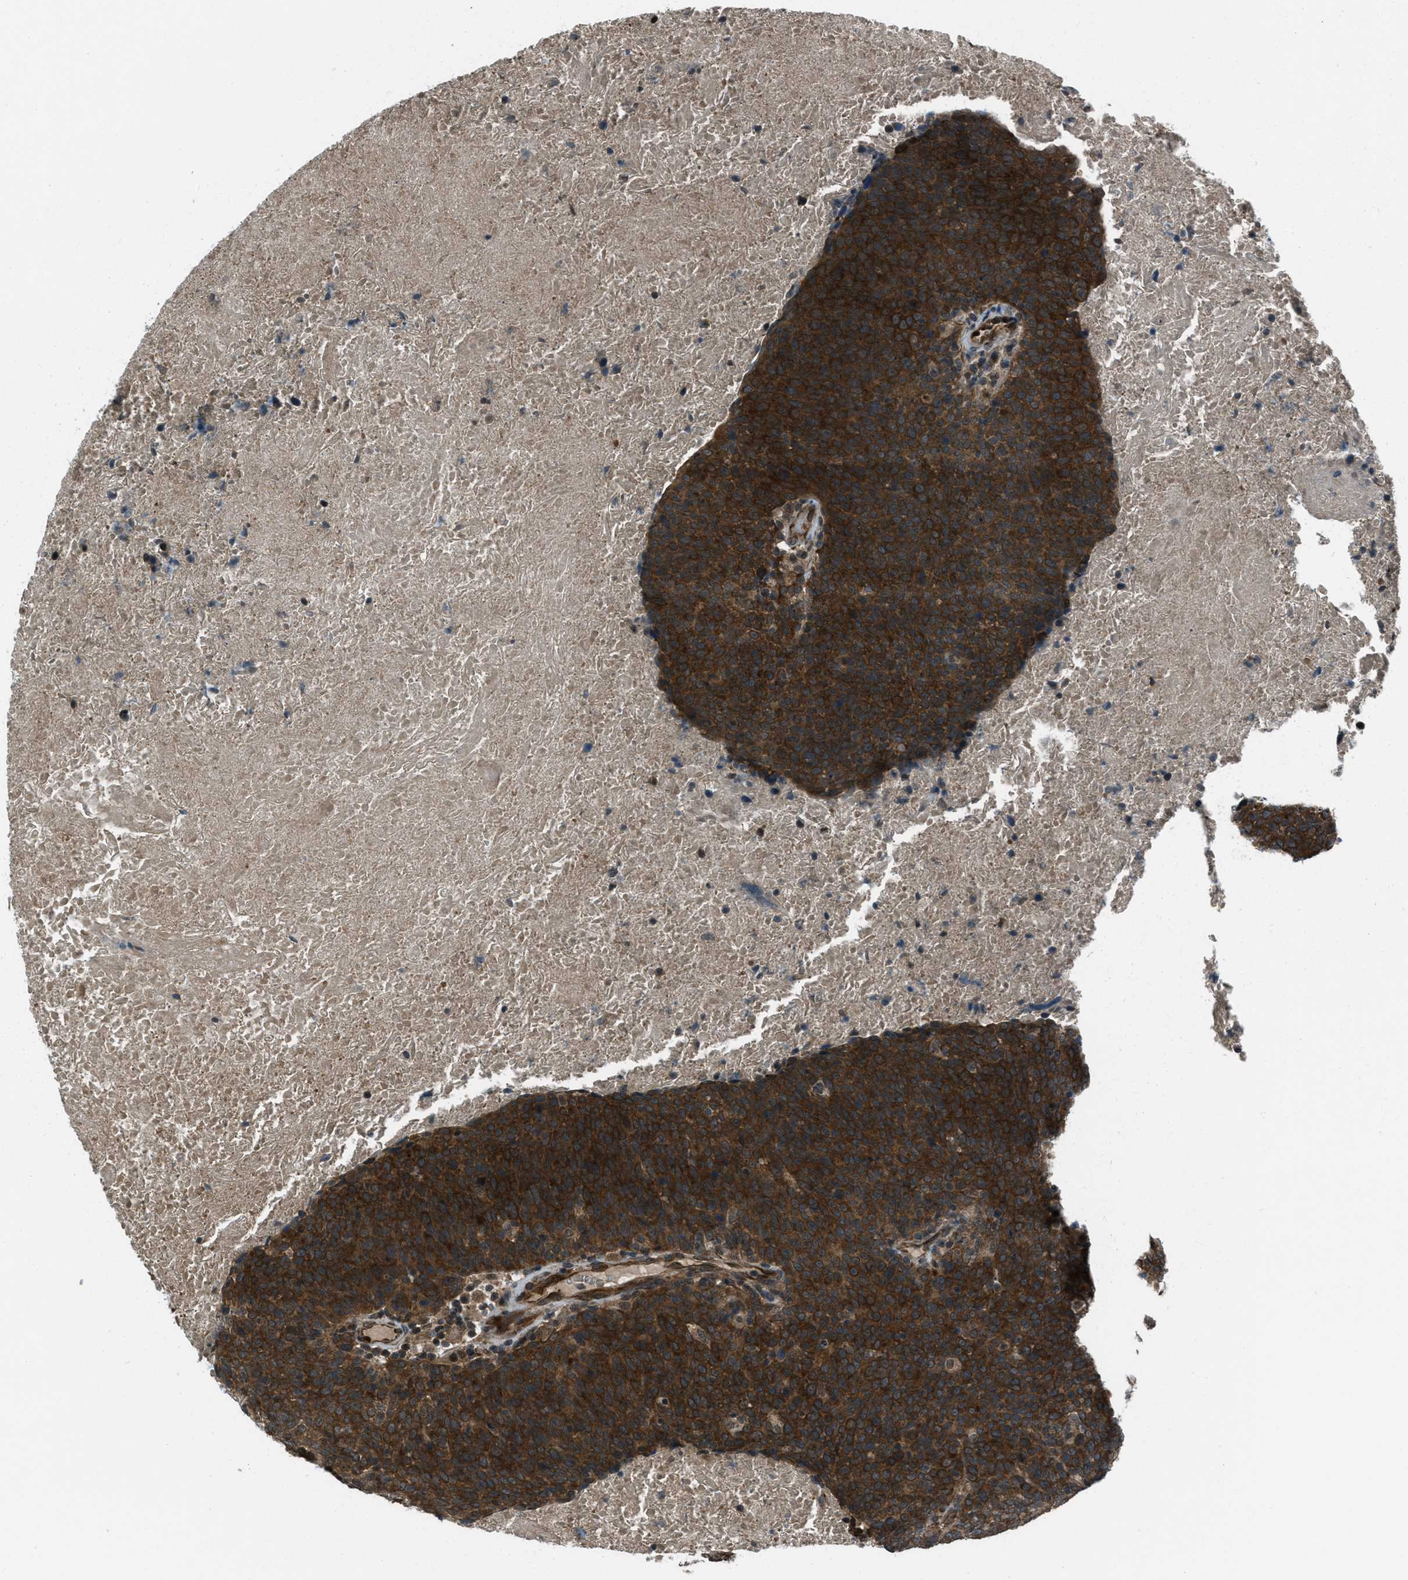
{"staining": {"intensity": "strong", "quantity": ">75%", "location": "cytoplasmic/membranous"}, "tissue": "head and neck cancer", "cell_type": "Tumor cells", "image_type": "cancer", "snomed": [{"axis": "morphology", "description": "Squamous cell carcinoma, NOS"}, {"axis": "morphology", "description": "Squamous cell carcinoma, metastatic, NOS"}, {"axis": "topography", "description": "Lymph node"}, {"axis": "topography", "description": "Head-Neck"}], "caption": "Immunohistochemistry (IHC) of human head and neck cancer (squamous cell carcinoma) shows high levels of strong cytoplasmic/membranous staining in approximately >75% of tumor cells.", "gene": "ASAP2", "patient": {"sex": "male", "age": 62}}